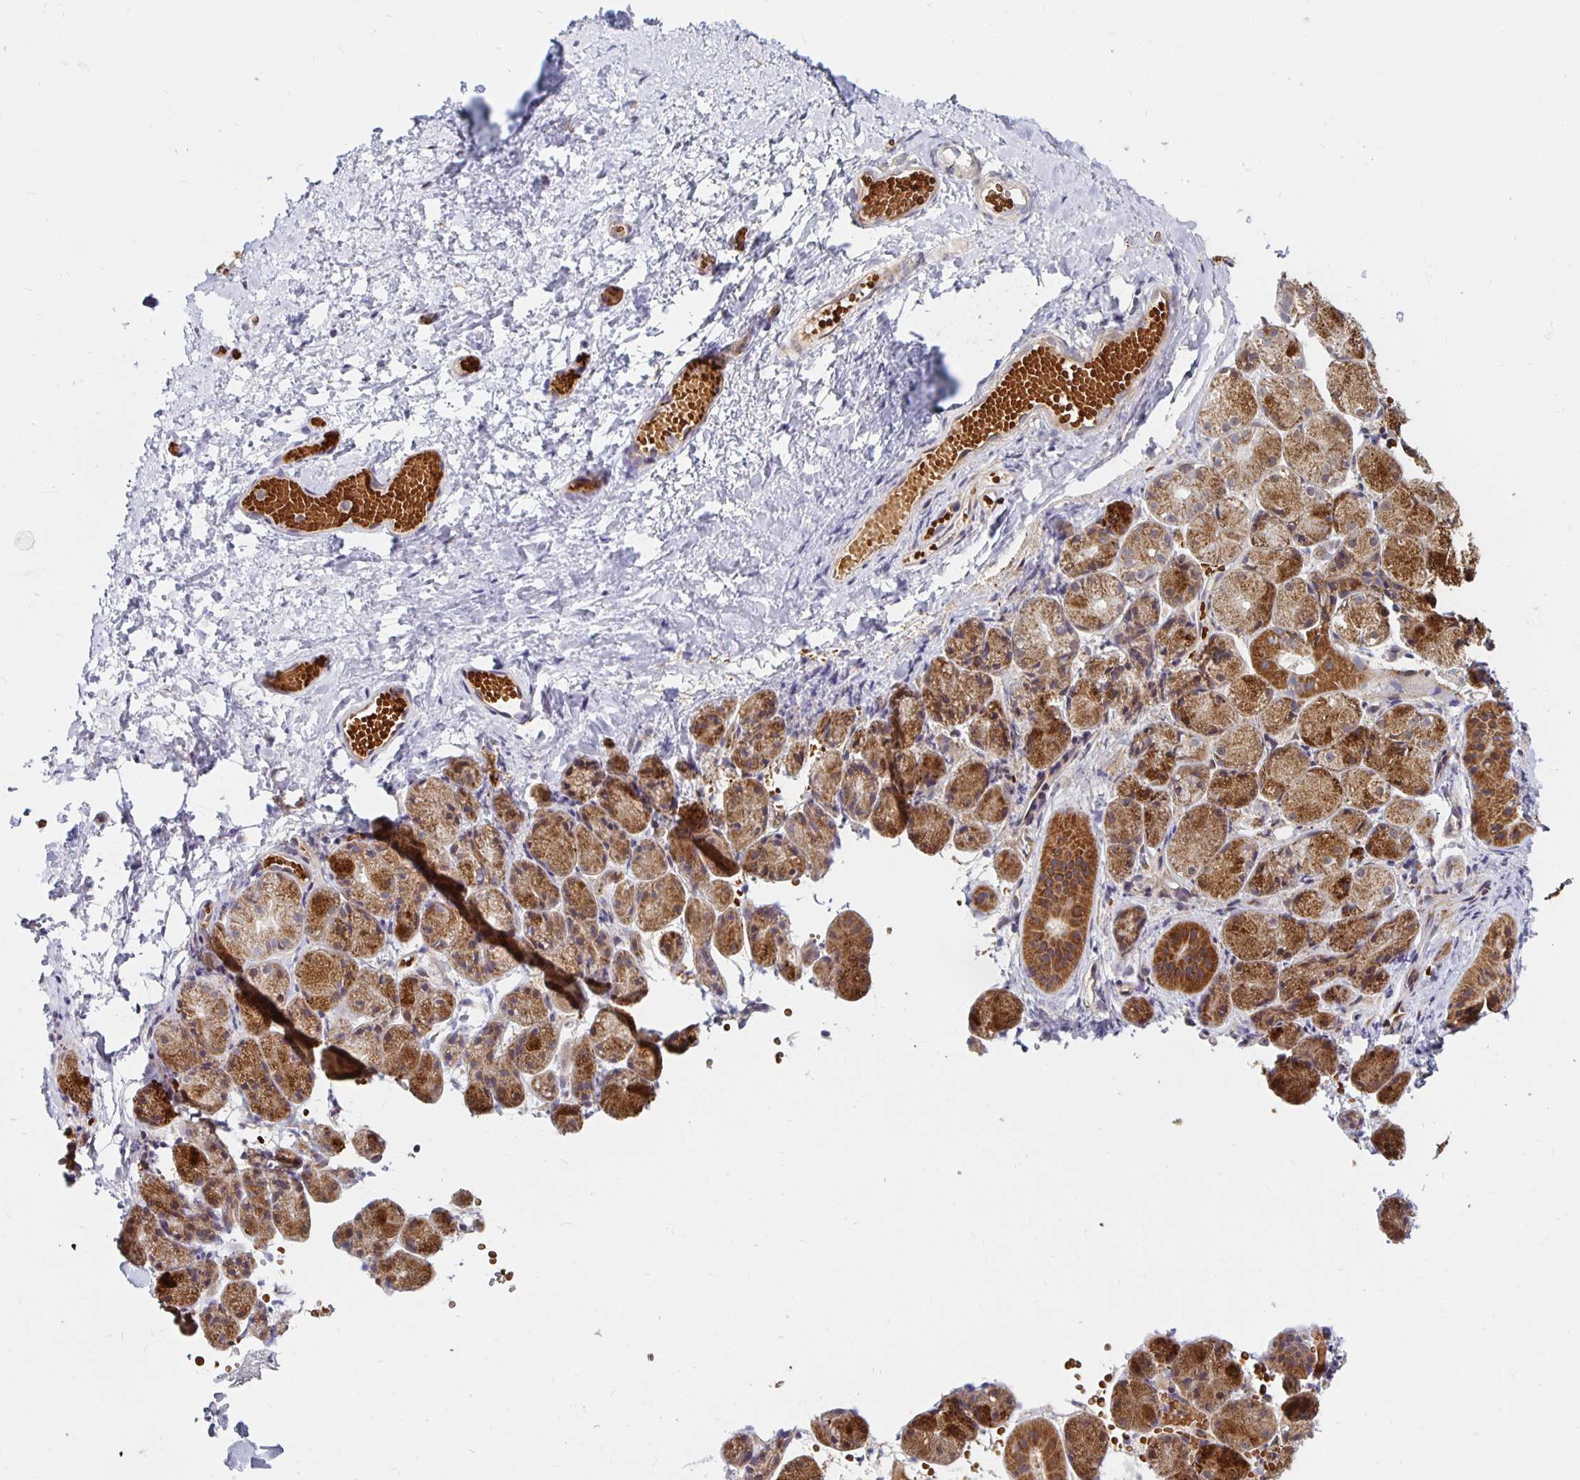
{"staining": {"intensity": "strong", "quantity": "25%-75%", "location": "cytoplasmic/membranous"}, "tissue": "salivary gland", "cell_type": "Glandular cells", "image_type": "normal", "snomed": [{"axis": "morphology", "description": "Normal tissue, NOS"}, {"axis": "topography", "description": "Salivary gland"}], "caption": "Salivary gland stained for a protein (brown) reveals strong cytoplasmic/membranous positive expression in approximately 25%-75% of glandular cells.", "gene": "MRPL28", "patient": {"sex": "female", "age": 24}}